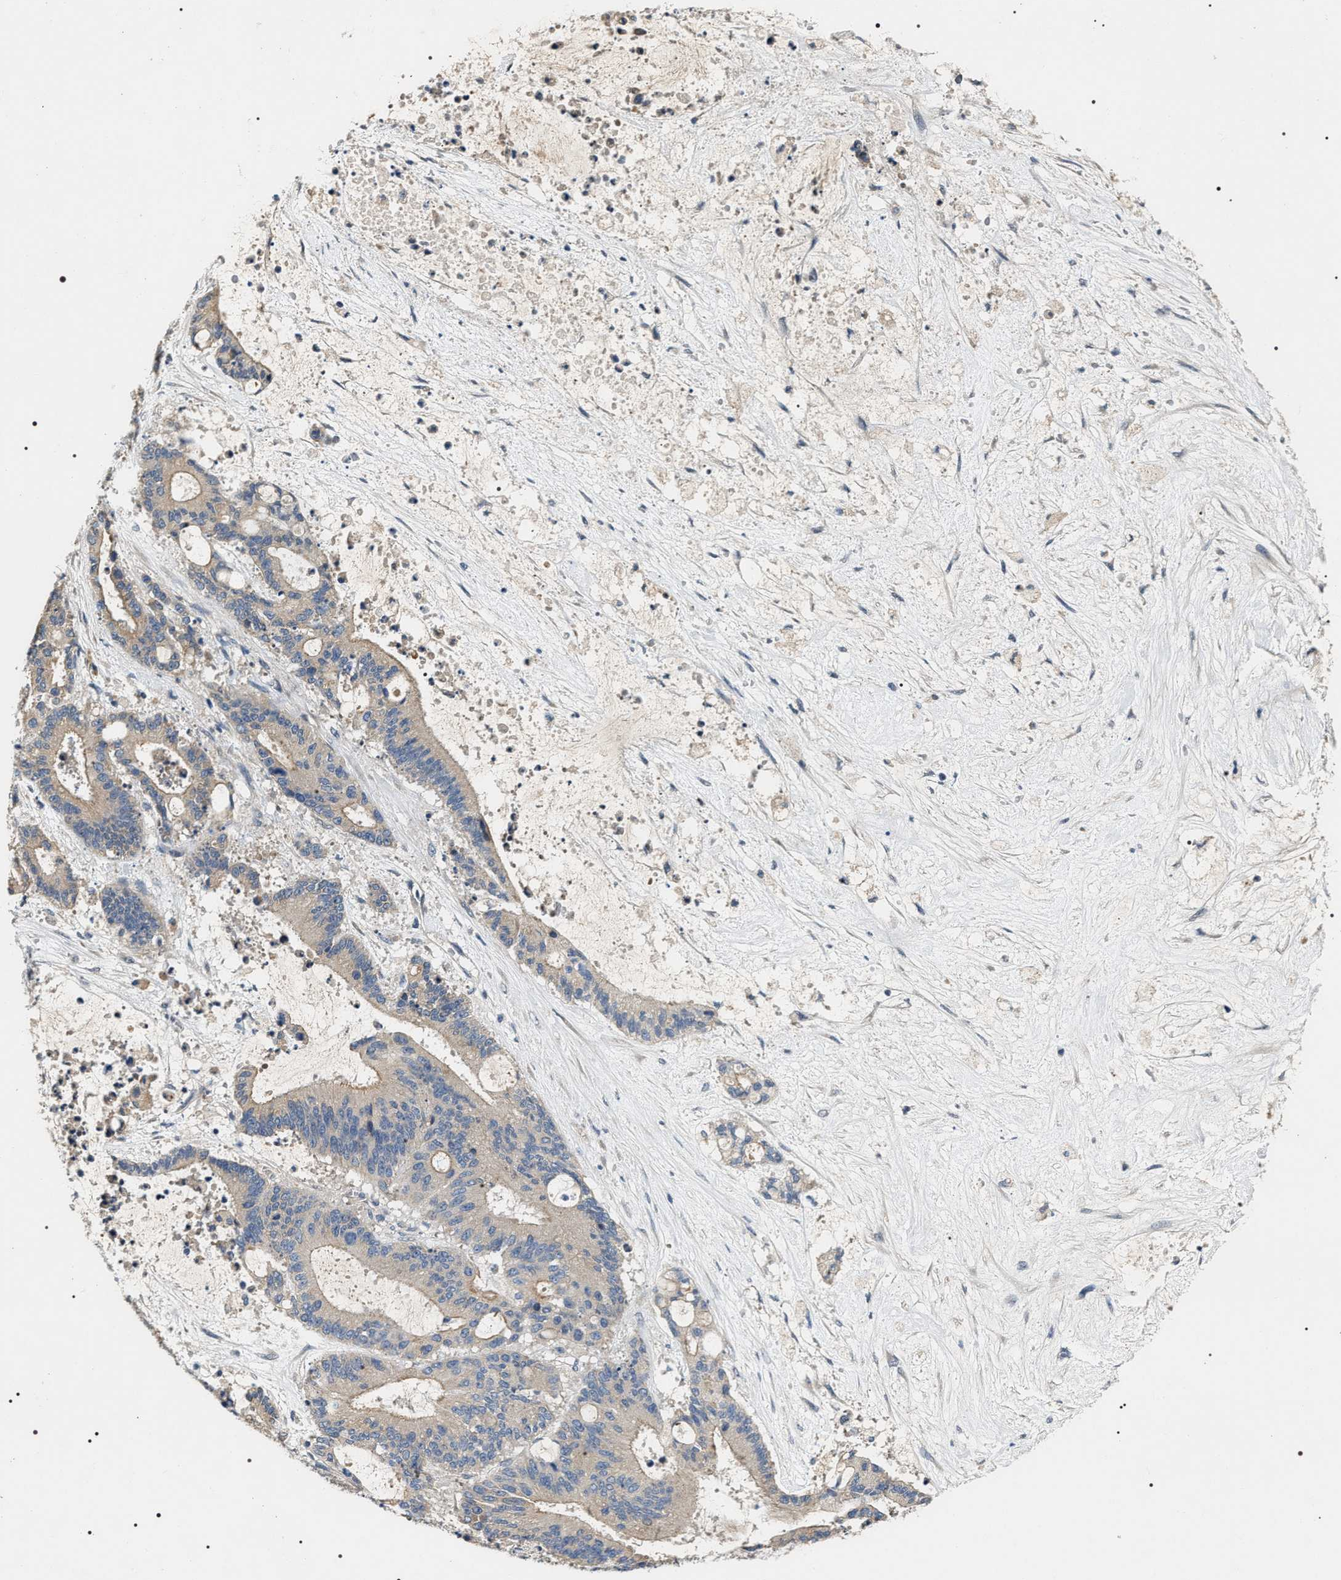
{"staining": {"intensity": "weak", "quantity": "<25%", "location": "cytoplasmic/membranous"}, "tissue": "liver cancer", "cell_type": "Tumor cells", "image_type": "cancer", "snomed": [{"axis": "morphology", "description": "Normal tissue, NOS"}, {"axis": "morphology", "description": "Cholangiocarcinoma"}, {"axis": "topography", "description": "Liver"}, {"axis": "topography", "description": "Peripheral nerve tissue"}], "caption": "Liver cancer stained for a protein using immunohistochemistry shows no expression tumor cells.", "gene": "IFT81", "patient": {"sex": "female", "age": 73}}